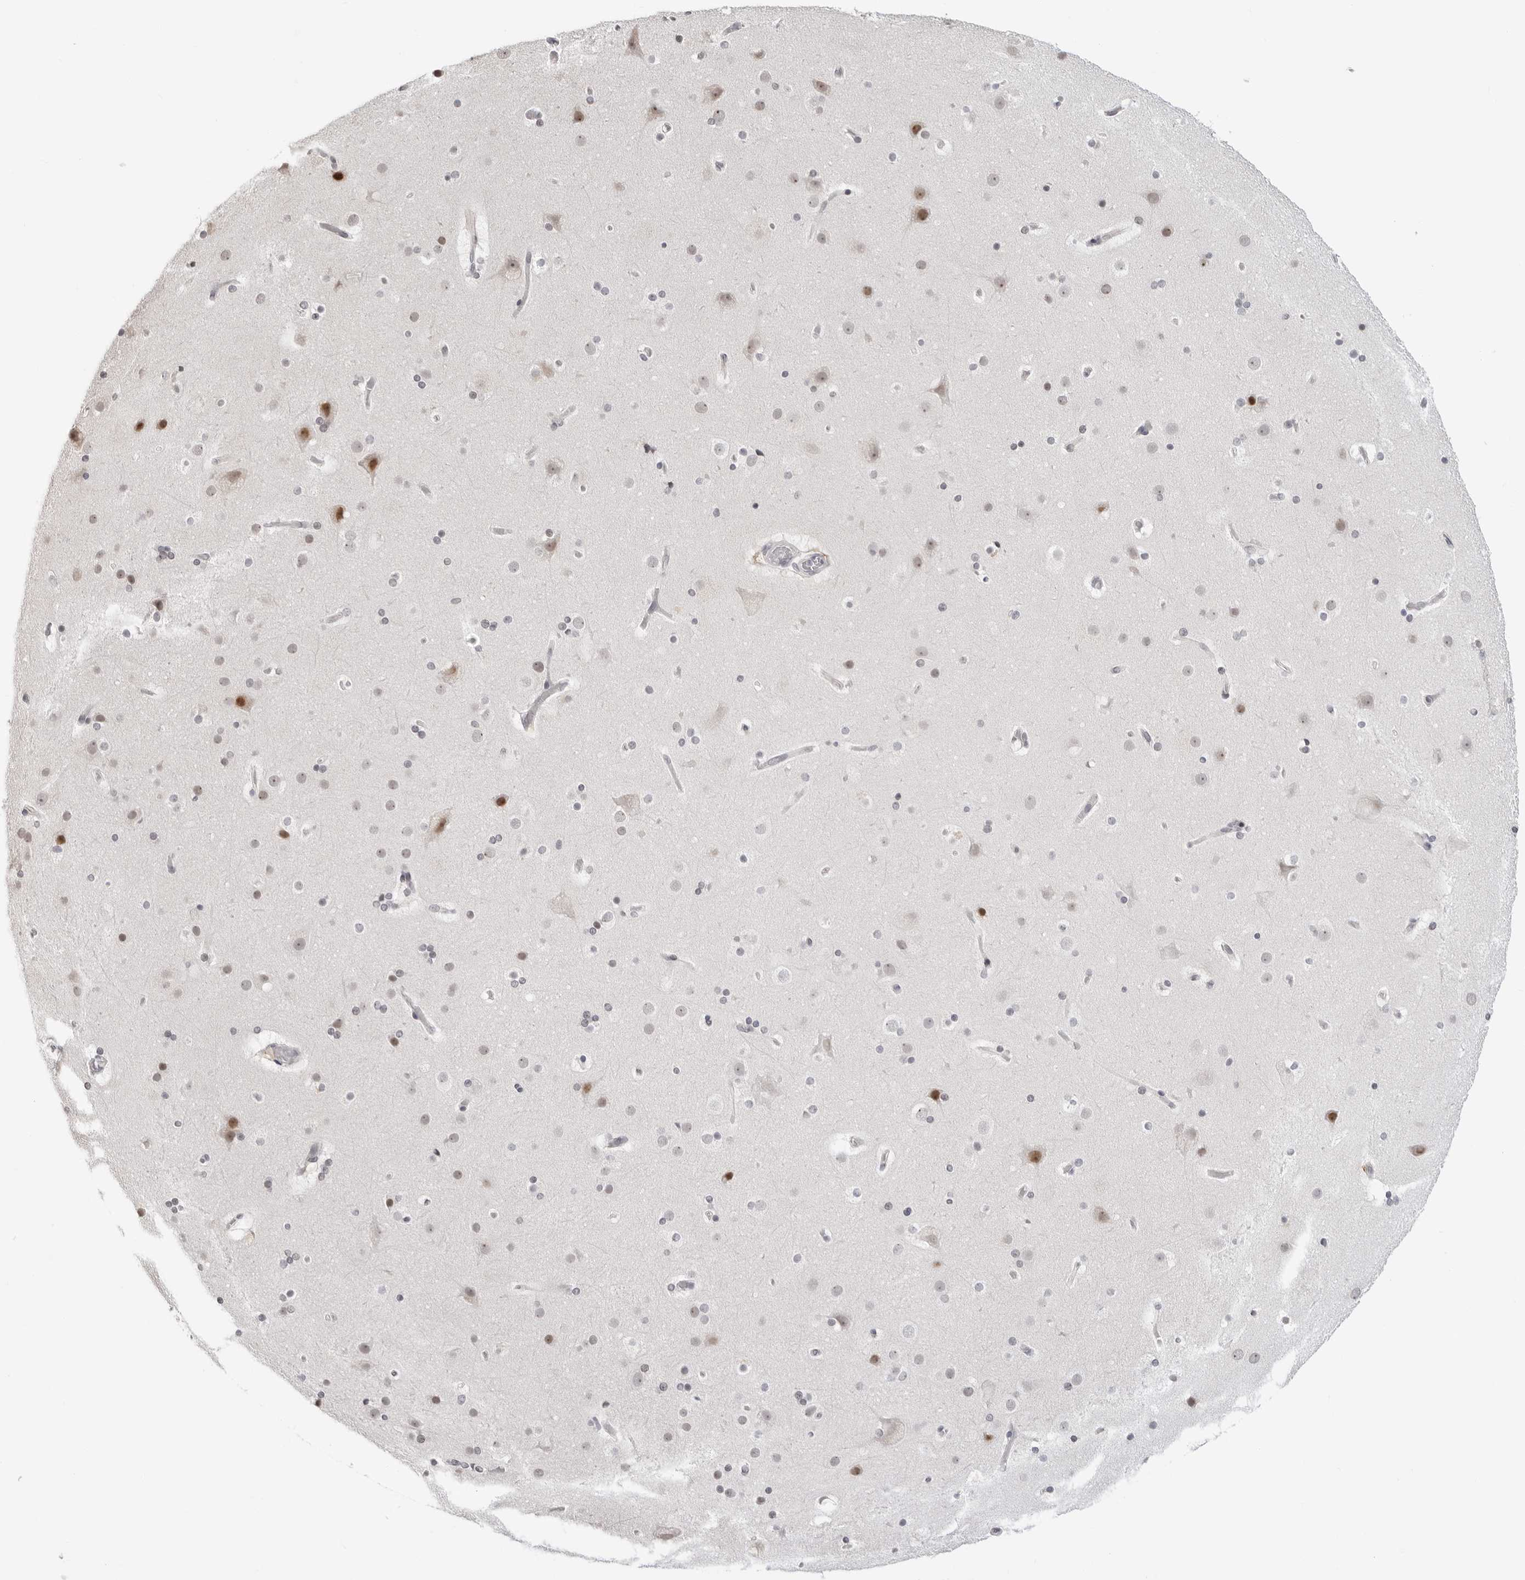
{"staining": {"intensity": "negative", "quantity": "none", "location": "none"}, "tissue": "cerebral cortex", "cell_type": "Endothelial cells", "image_type": "normal", "snomed": [{"axis": "morphology", "description": "Normal tissue, NOS"}, {"axis": "topography", "description": "Cerebral cortex"}], "caption": "This histopathology image is of benign cerebral cortex stained with immunohistochemistry to label a protein in brown with the nuclei are counter-stained blue. There is no positivity in endothelial cells. The staining is performed using DAB brown chromogen with nuclei counter-stained in using hematoxylin.", "gene": "MSH6", "patient": {"sex": "male", "age": 57}}